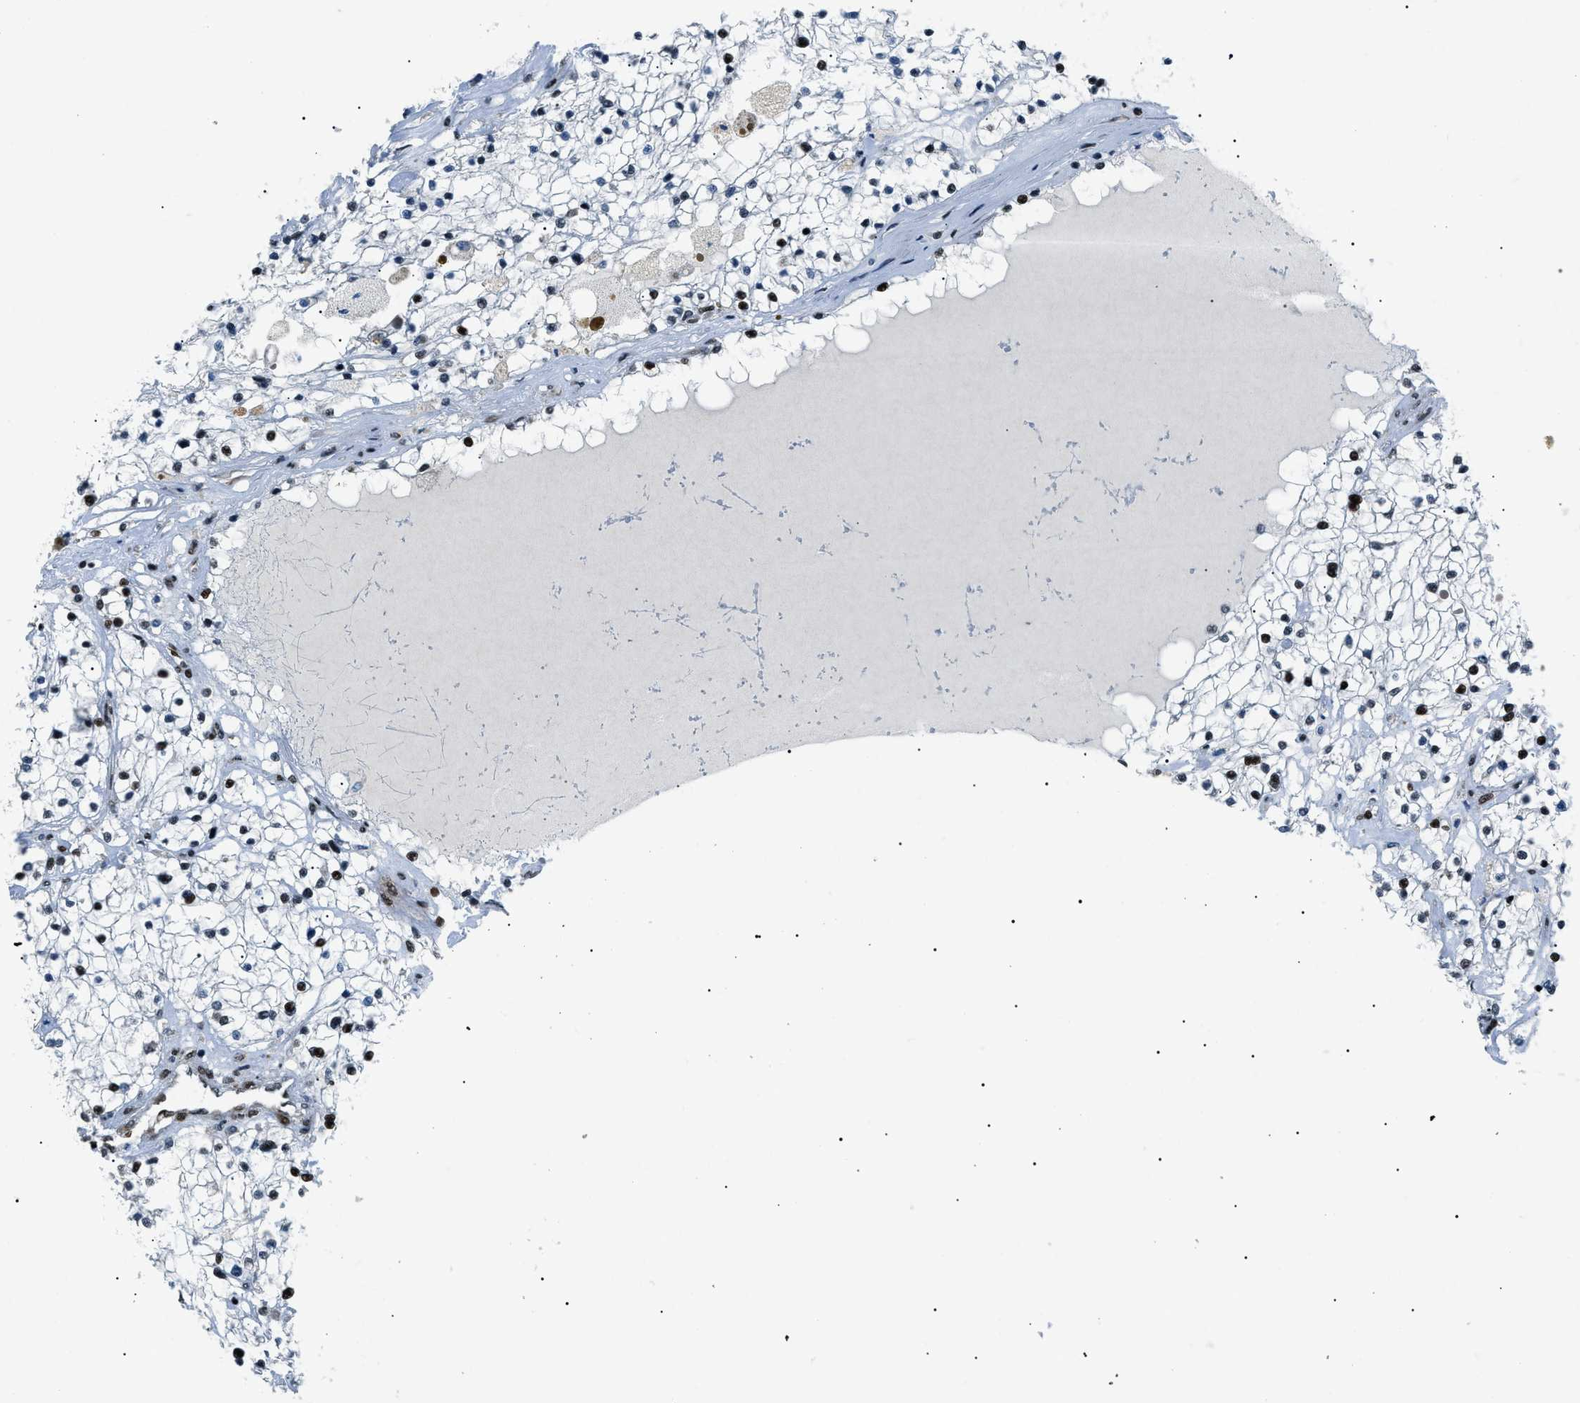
{"staining": {"intensity": "strong", "quantity": "25%-75%", "location": "nuclear"}, "tissue": "renal cancer", "cell_type": "Tumor cells", "image_type": "cancer", "snomed": [{"axis": "morphology", "description": "Adenocarcinoma, NOS"}, {"axis": "topography", "description": "Kidney"}], "caption": "This photomicrograph demonstrates immunohistochemistry staining of human adenocarcinoma (renal), with high strong nuclear expression in about 25%-75% of tumor cells.", "gene": "HNRNPK", "patient": {"sex": "male", "age": 68}}